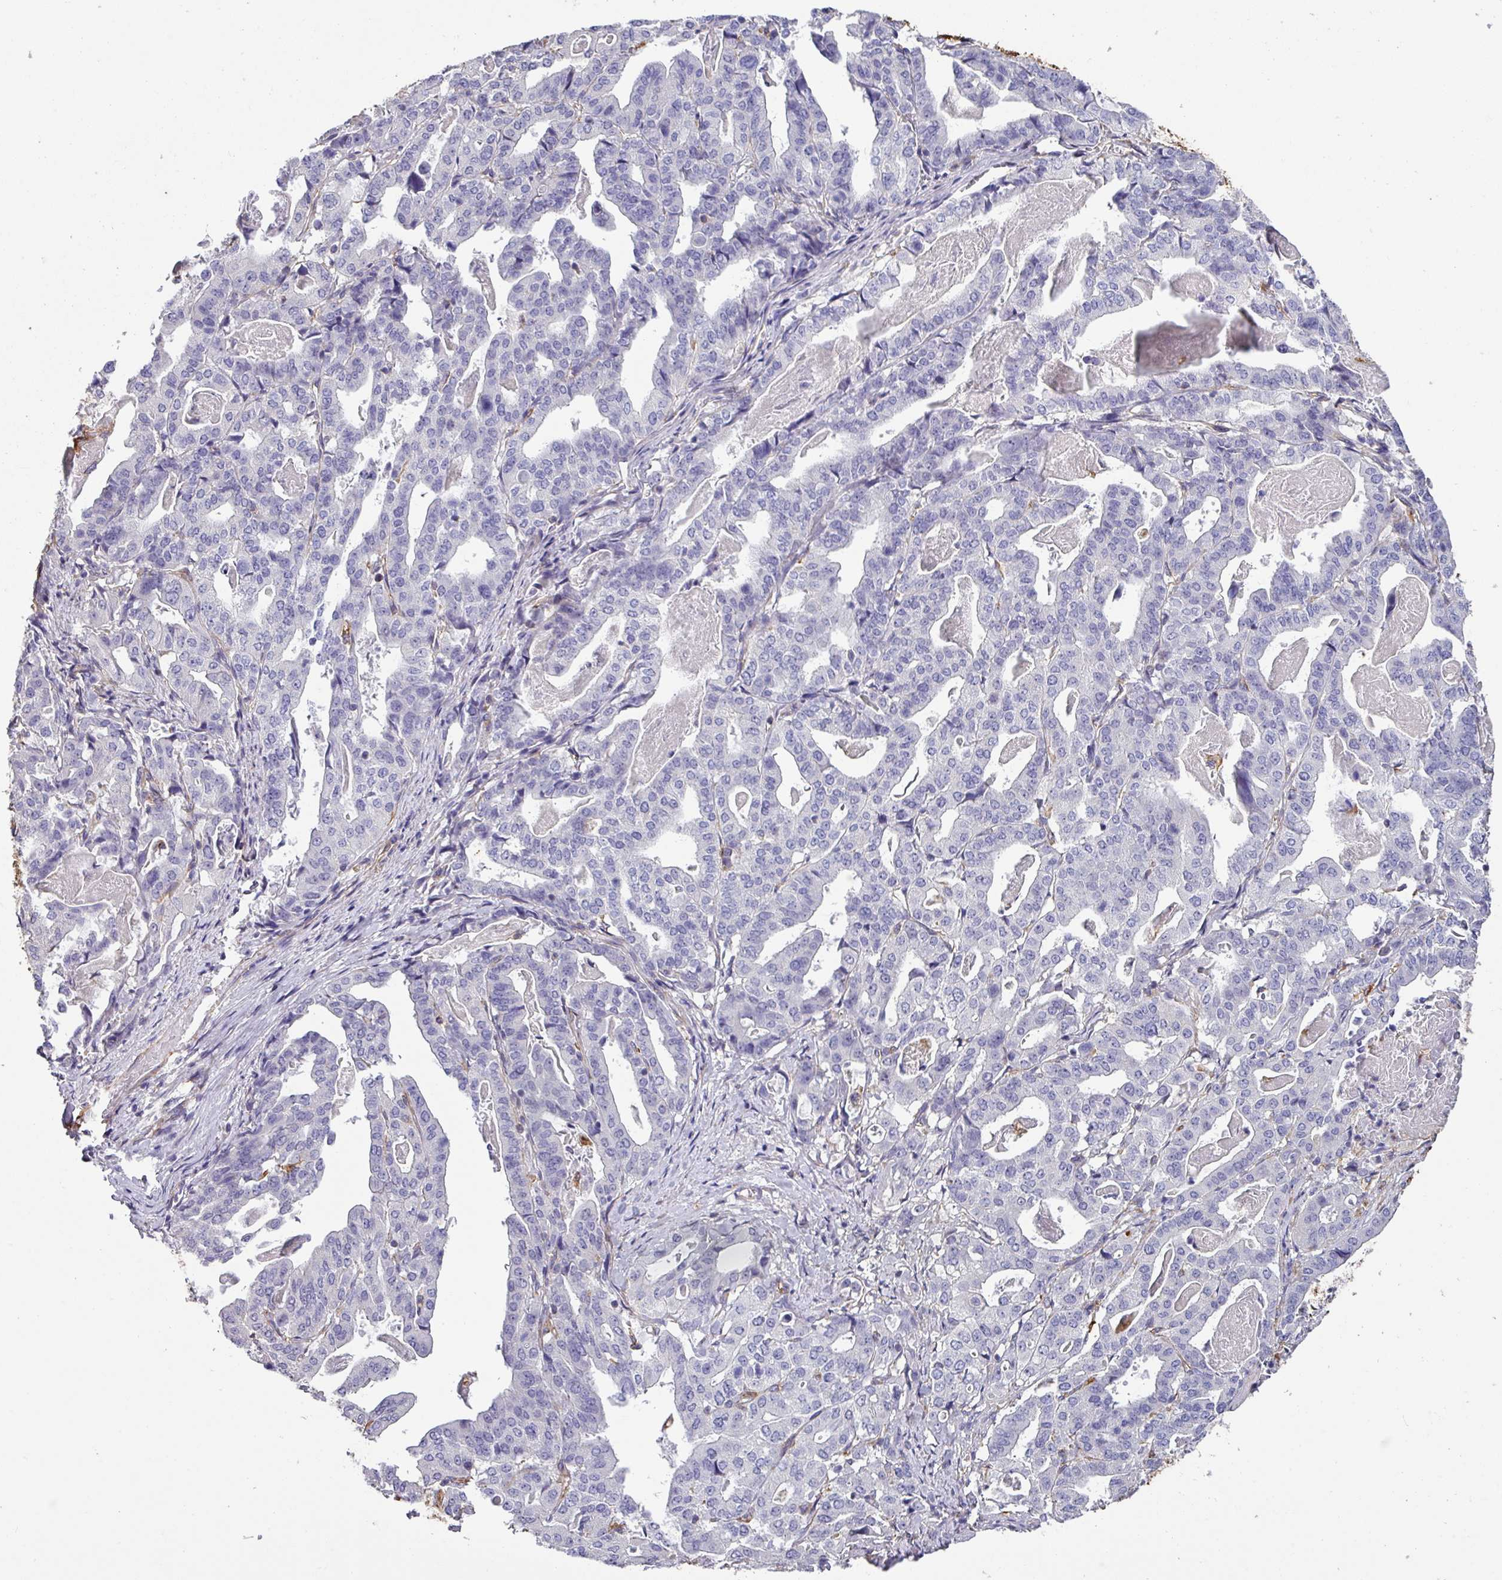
{"staining": {"intensity": "negative", "quantity": "none", "location": "none"}, "tissue": "stomach cancer", "cell_type": "Tumor cells", "image_type": "cancer", "snomed": [{"axis": "morphology", "description": "Adenocarcinoma, NOS"}, {"axis": "topography", "description": "Stomach"}], "caption": "Immunohistochemistry histopathology image of human adenocarcinoma (stomach) stained for a protein (brown), which shows no positivity in tumor cells.", "gene": "ZNF280C", "patient": {"sex": "male", "age": 48}}